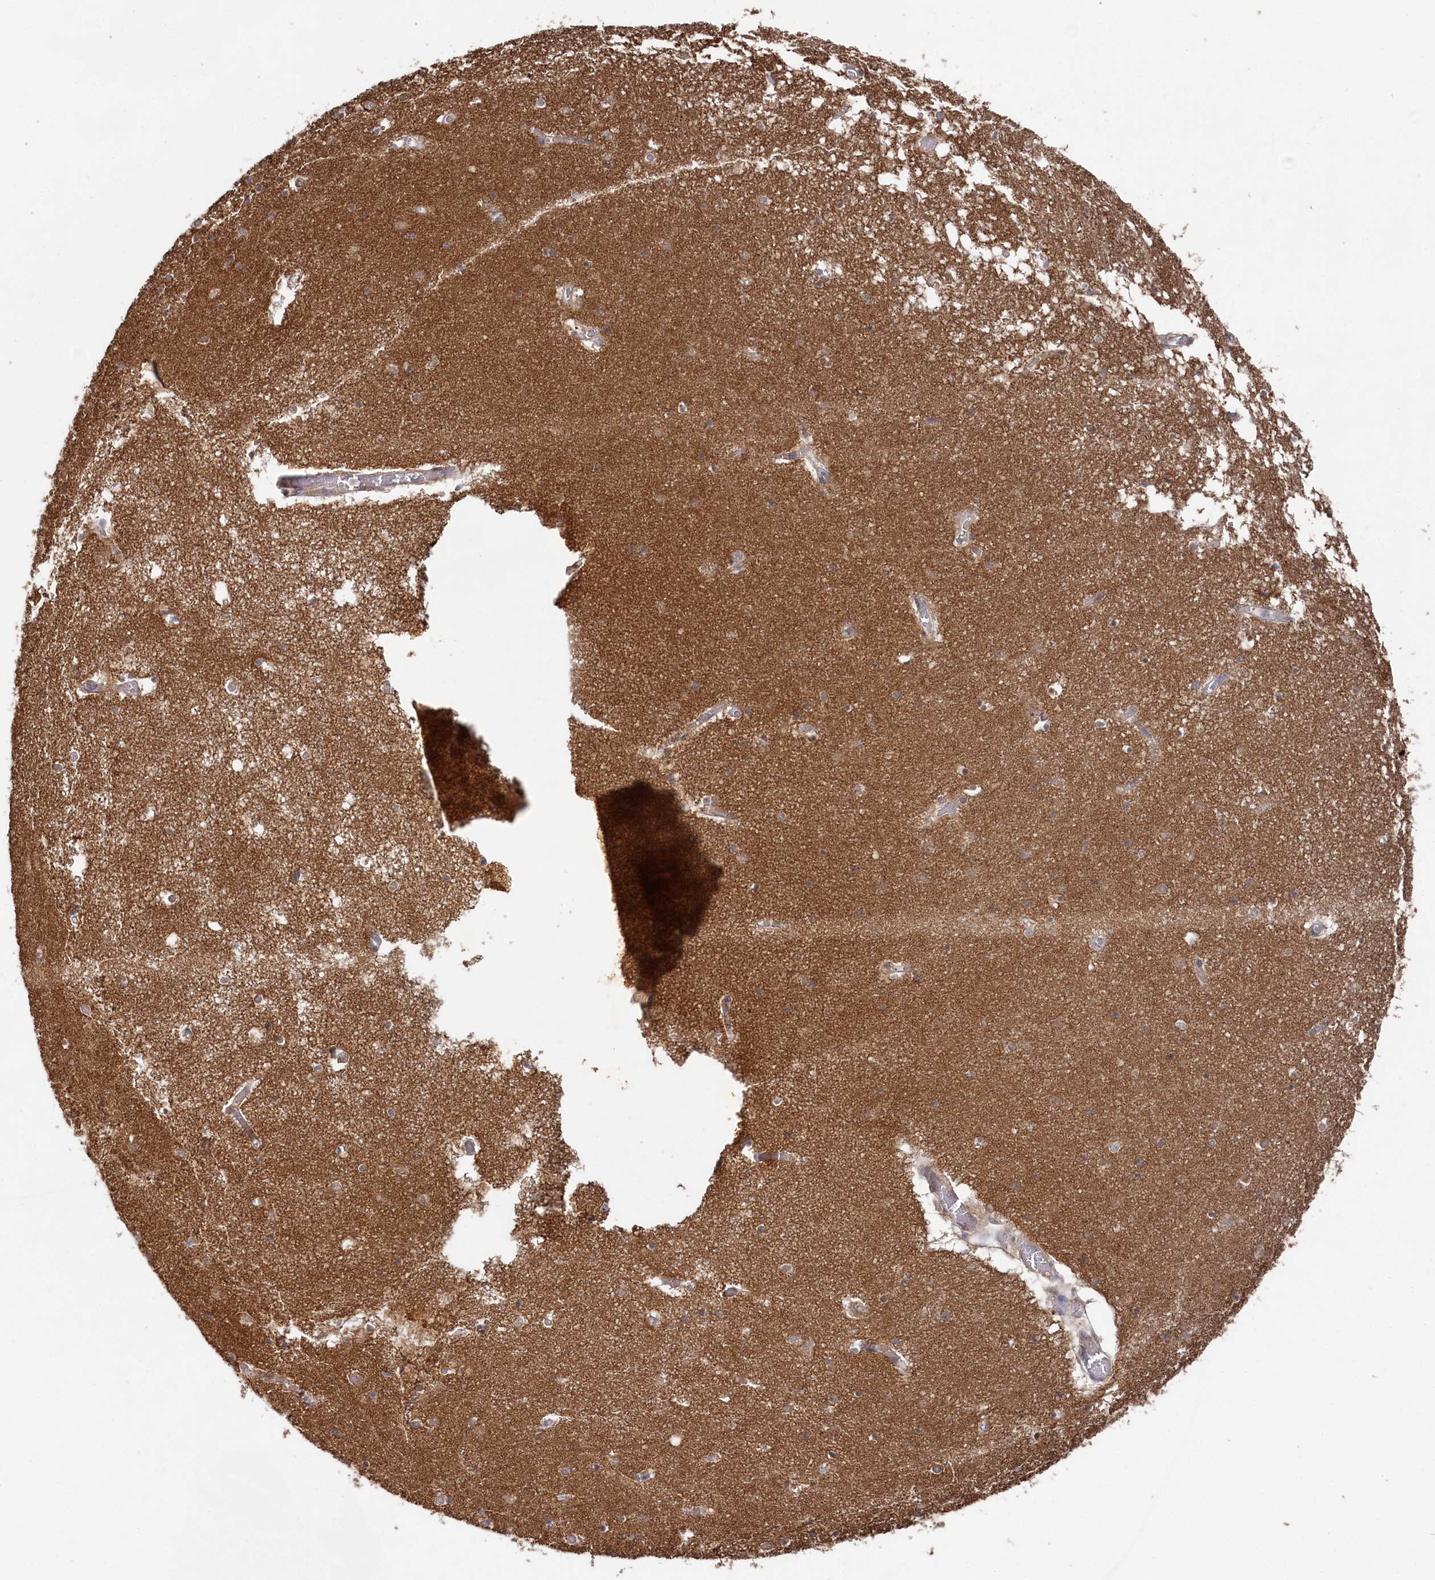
{"staining": {"intensity": "moderate", "quantity": "25%-75%", "location": "cytoplasmic/membranous"}, "tissue": "hippocampus", "cell_type": "Glial cells", "image_type": "normal", "snomed": [{"axis": "morphology", "description": "Normal tissue, NOS"}, {"axis": "topography", "description": "Hippocampus"}], "caption": "IHC (DAB) staining of benign human hippocampus displays moderate cytoplasmic/membranous protein positivity in about 25%-75% of glial cells.", "gene": "WAPL", "patient": {"sex": "male", "age": 70}}